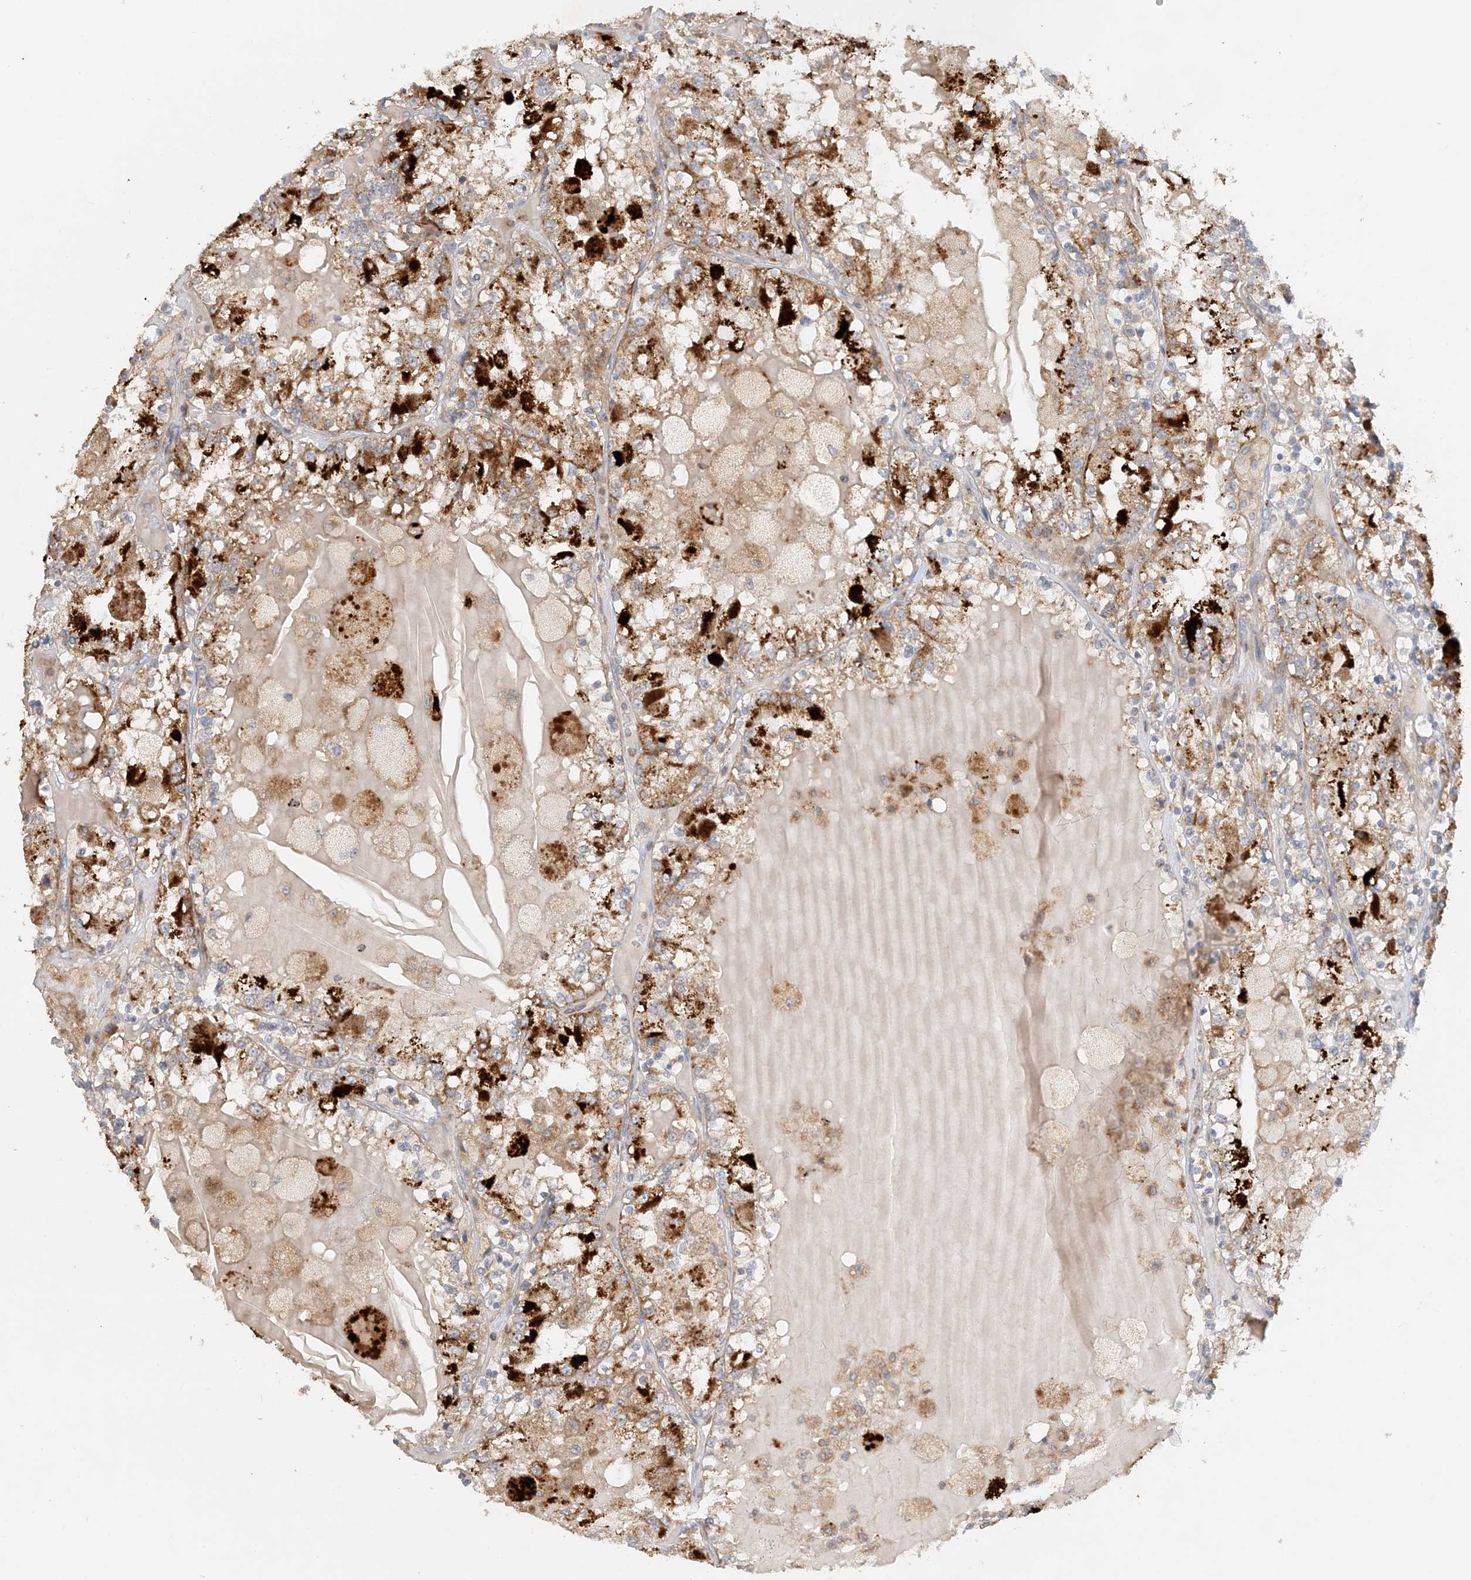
{"staining": {"intensity": "moderate", "quantity": ">75%", "location": "cytoplasmic/membranous"}, "tissue": "renal cancer", "cell_type": "Tumor cells", "image_type": "cancer", "snomed": [{"axis": "morphology", "description": "Adenocarcinoma, NOS"}, {"axis": "topography", "description": "Kidney"}], "caption": "Protein expression analysis of renal adenocarcinoma exhibits moderate cytoplasmic/membranous positivity in approximately >75% of tumor cells.", "gene": "SPPL2A", "patient": {"sex": "female", "age": 56}}